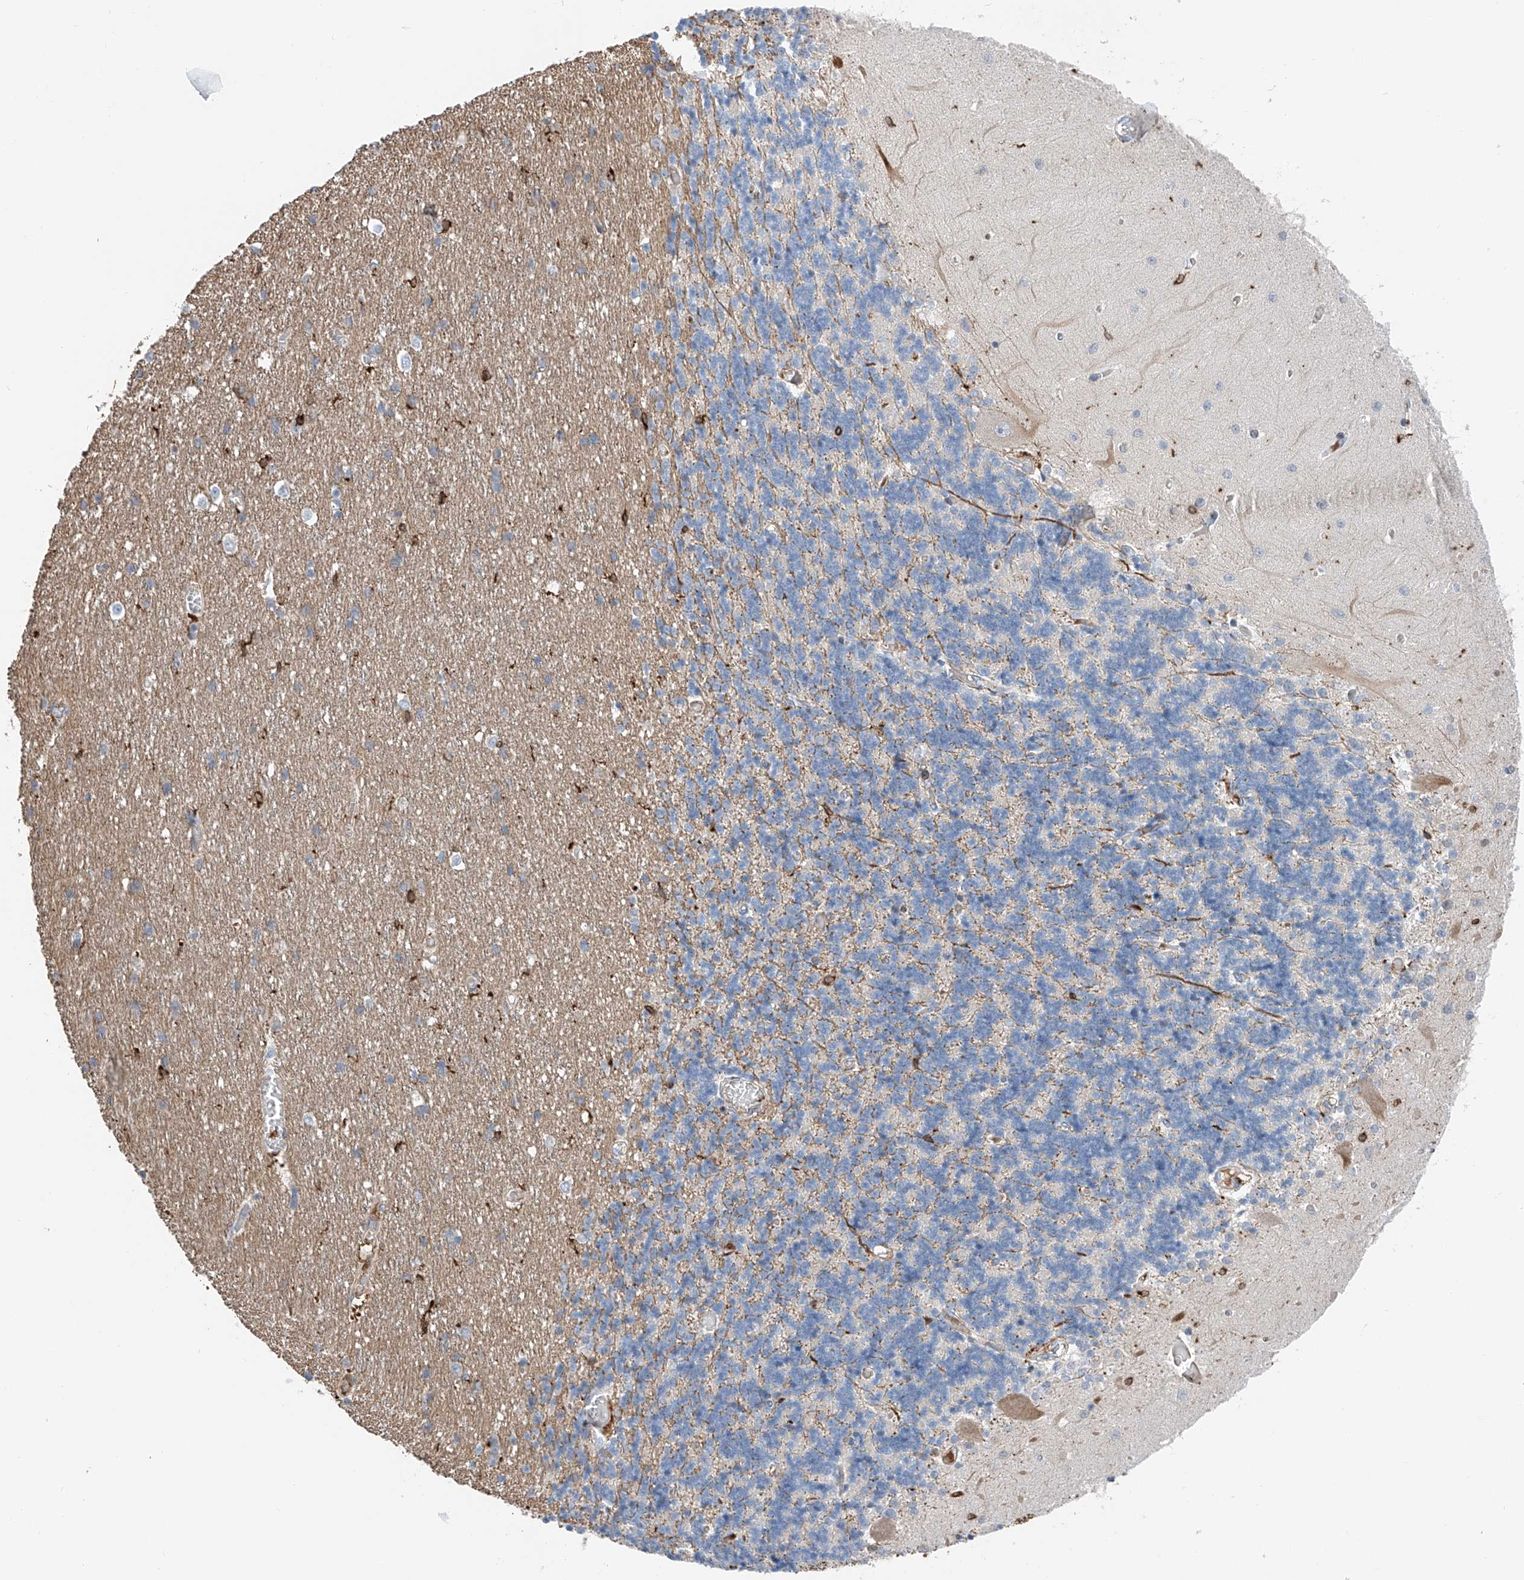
{"staining": {"intensity": "moderate", "quantity": "<25%", "location": "cytoplasmic/membranous"}, "tissue": "cerebellum", "cell_type": "Cells in granular layer", "image_type": "normal", "snomed": [{"axis": "morphology", "description": "Normal tissue, NOS"}, {"axis": "topography", "description": "Cerebellum"}], "caption": "Normal cerebellum was stained to show a protein in brown. There is low levels of moderate cytoplasmic/membranous staining in approximately <25% of cells in granular layer.", "gene": "TBXAS1", "patient": {"sex": "male", "age": 37}}